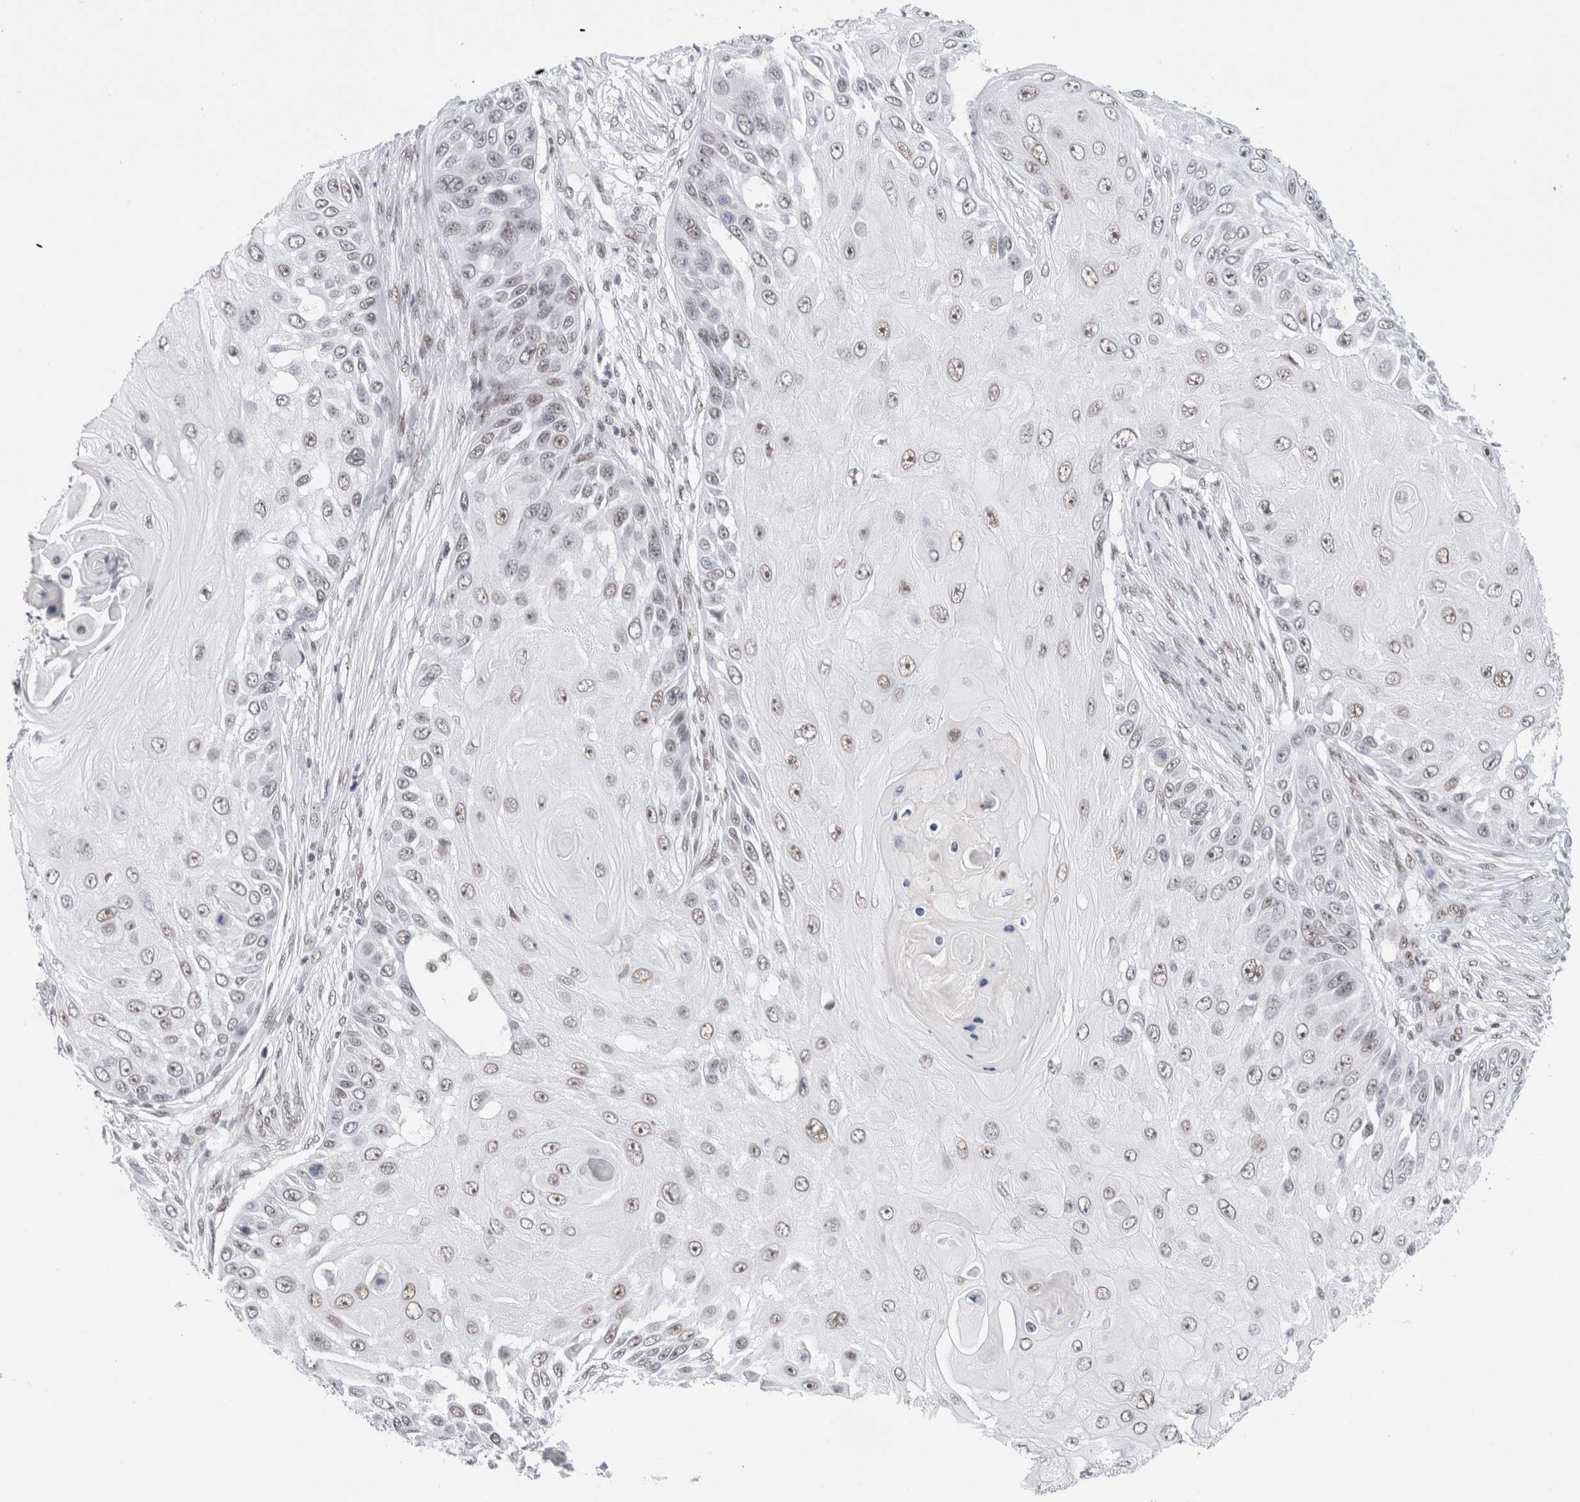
{"staining": {"intensity": "weak", "quantity": "25%-75%", "location": "nuclear"}, "tissue": "skin cancer", "cell_type": "Tumor cells", "image_type": "cancer", "snomed": [{"axis": "morphology", "description": "Squamous cell carcinoma, NOS"}, {"axis": "topography", "description": "Skin"}], "caption": "Immunohistochemistry (IHC) photomicrograph of neoplastic tissue: skin cancer stained using immunohistochemistry (IHC) demonstrates low levels of weak protein expression localized specifically in the nuclear of tumor cells, appearing as a nuclear brown color.", "gene": "COPS7A", "patient": {"sex": "female", "age": 44}}